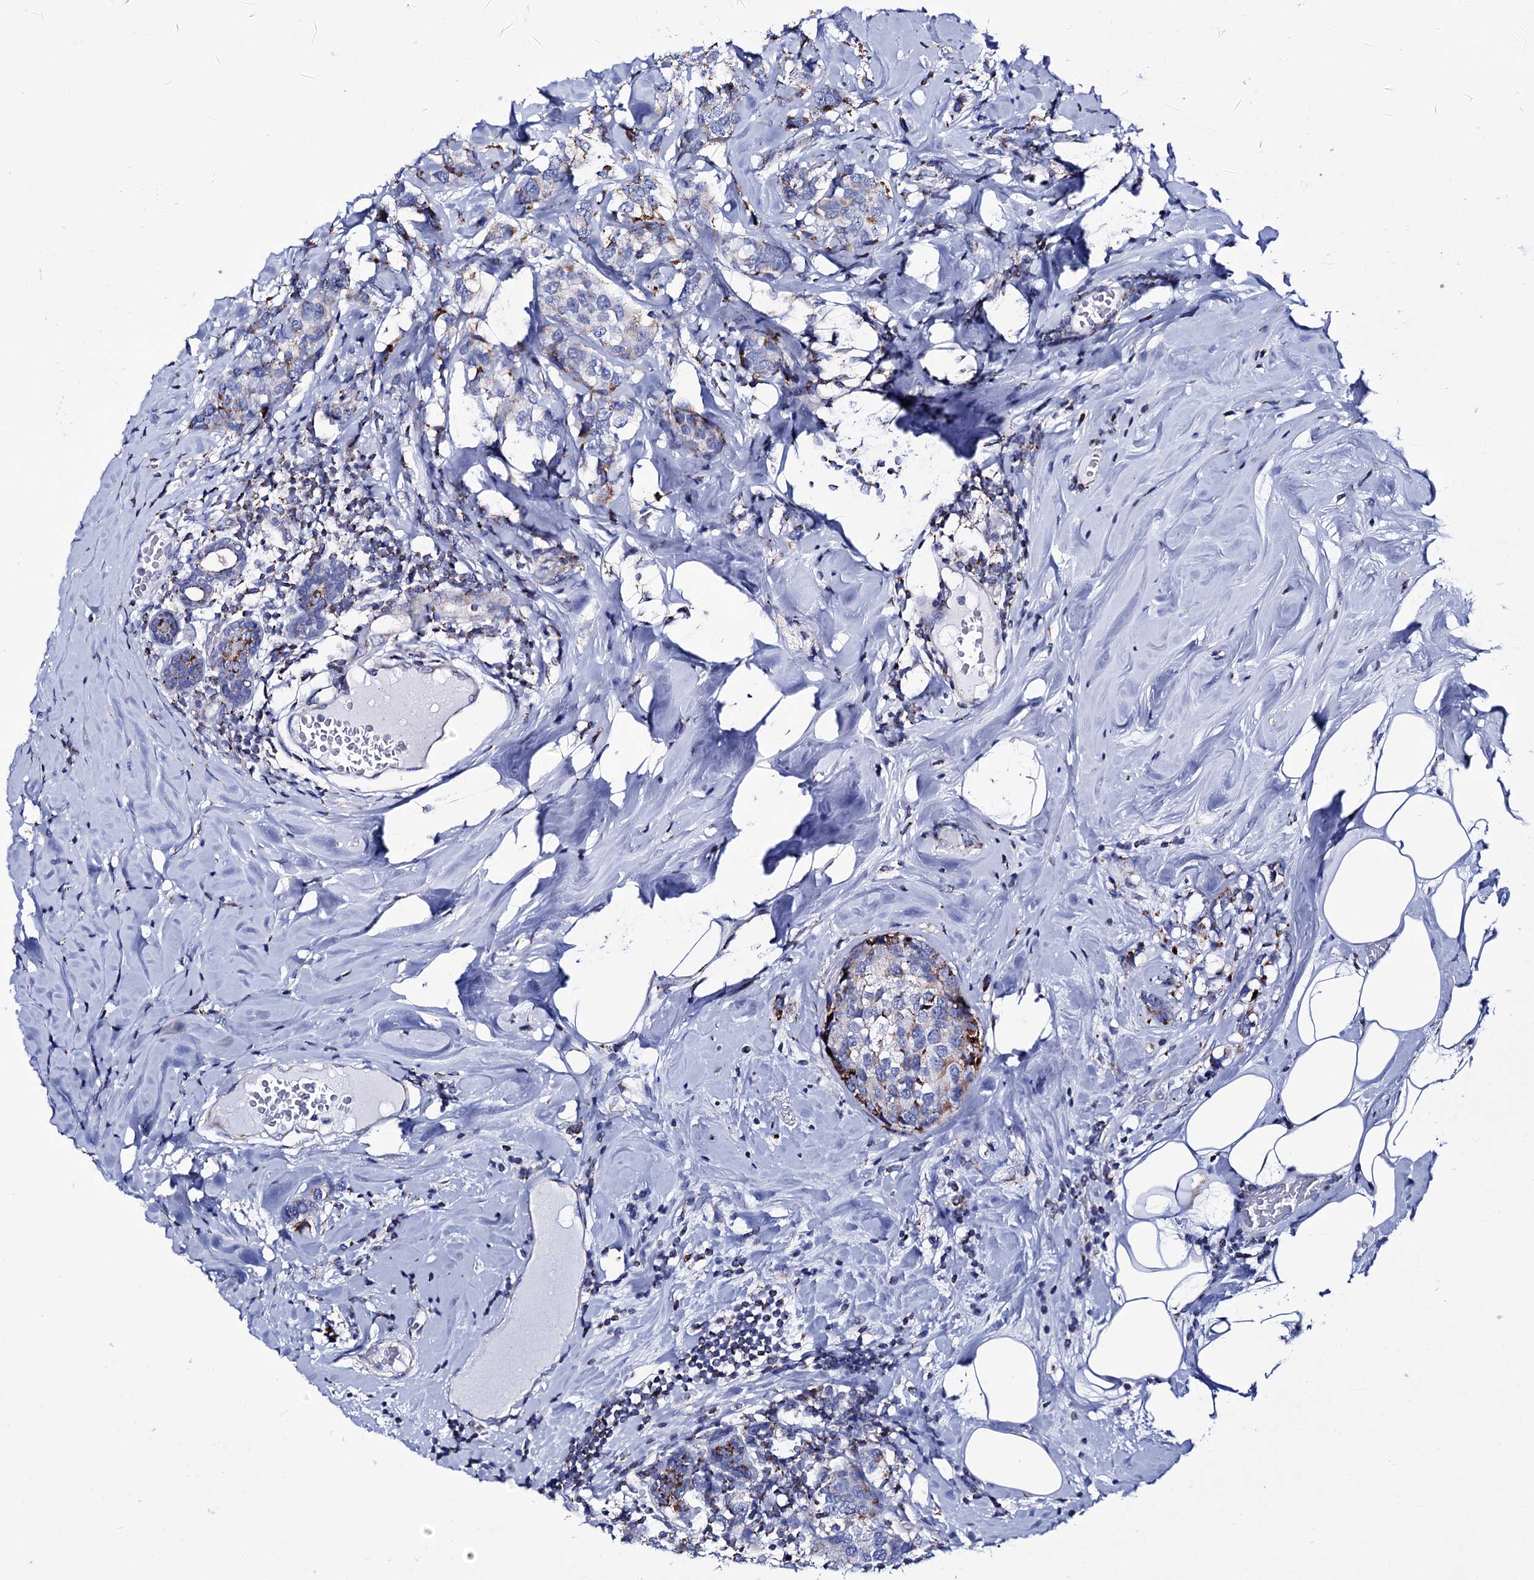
{"staining": {"intensity": "moderate", "quantity": "<25%", "location": "cytoplasmic/membranous"}, "tissue": "breast cancer", "cell_type": "Tumor cells", "image_type": "cancer", "snomed": [{"axis": "morphology", "description": "Lobular carcinoma"}, {"axis": "topography", "description": "Breast"}], "caption": "Protein staining shows moderate cytoplasmic/membranous expression in approximately <25% of tumor cells in breast cancer (lobular carcinoma).", "gene": "UBASH3B", "patient": {"sex": "female", "age": 59}}